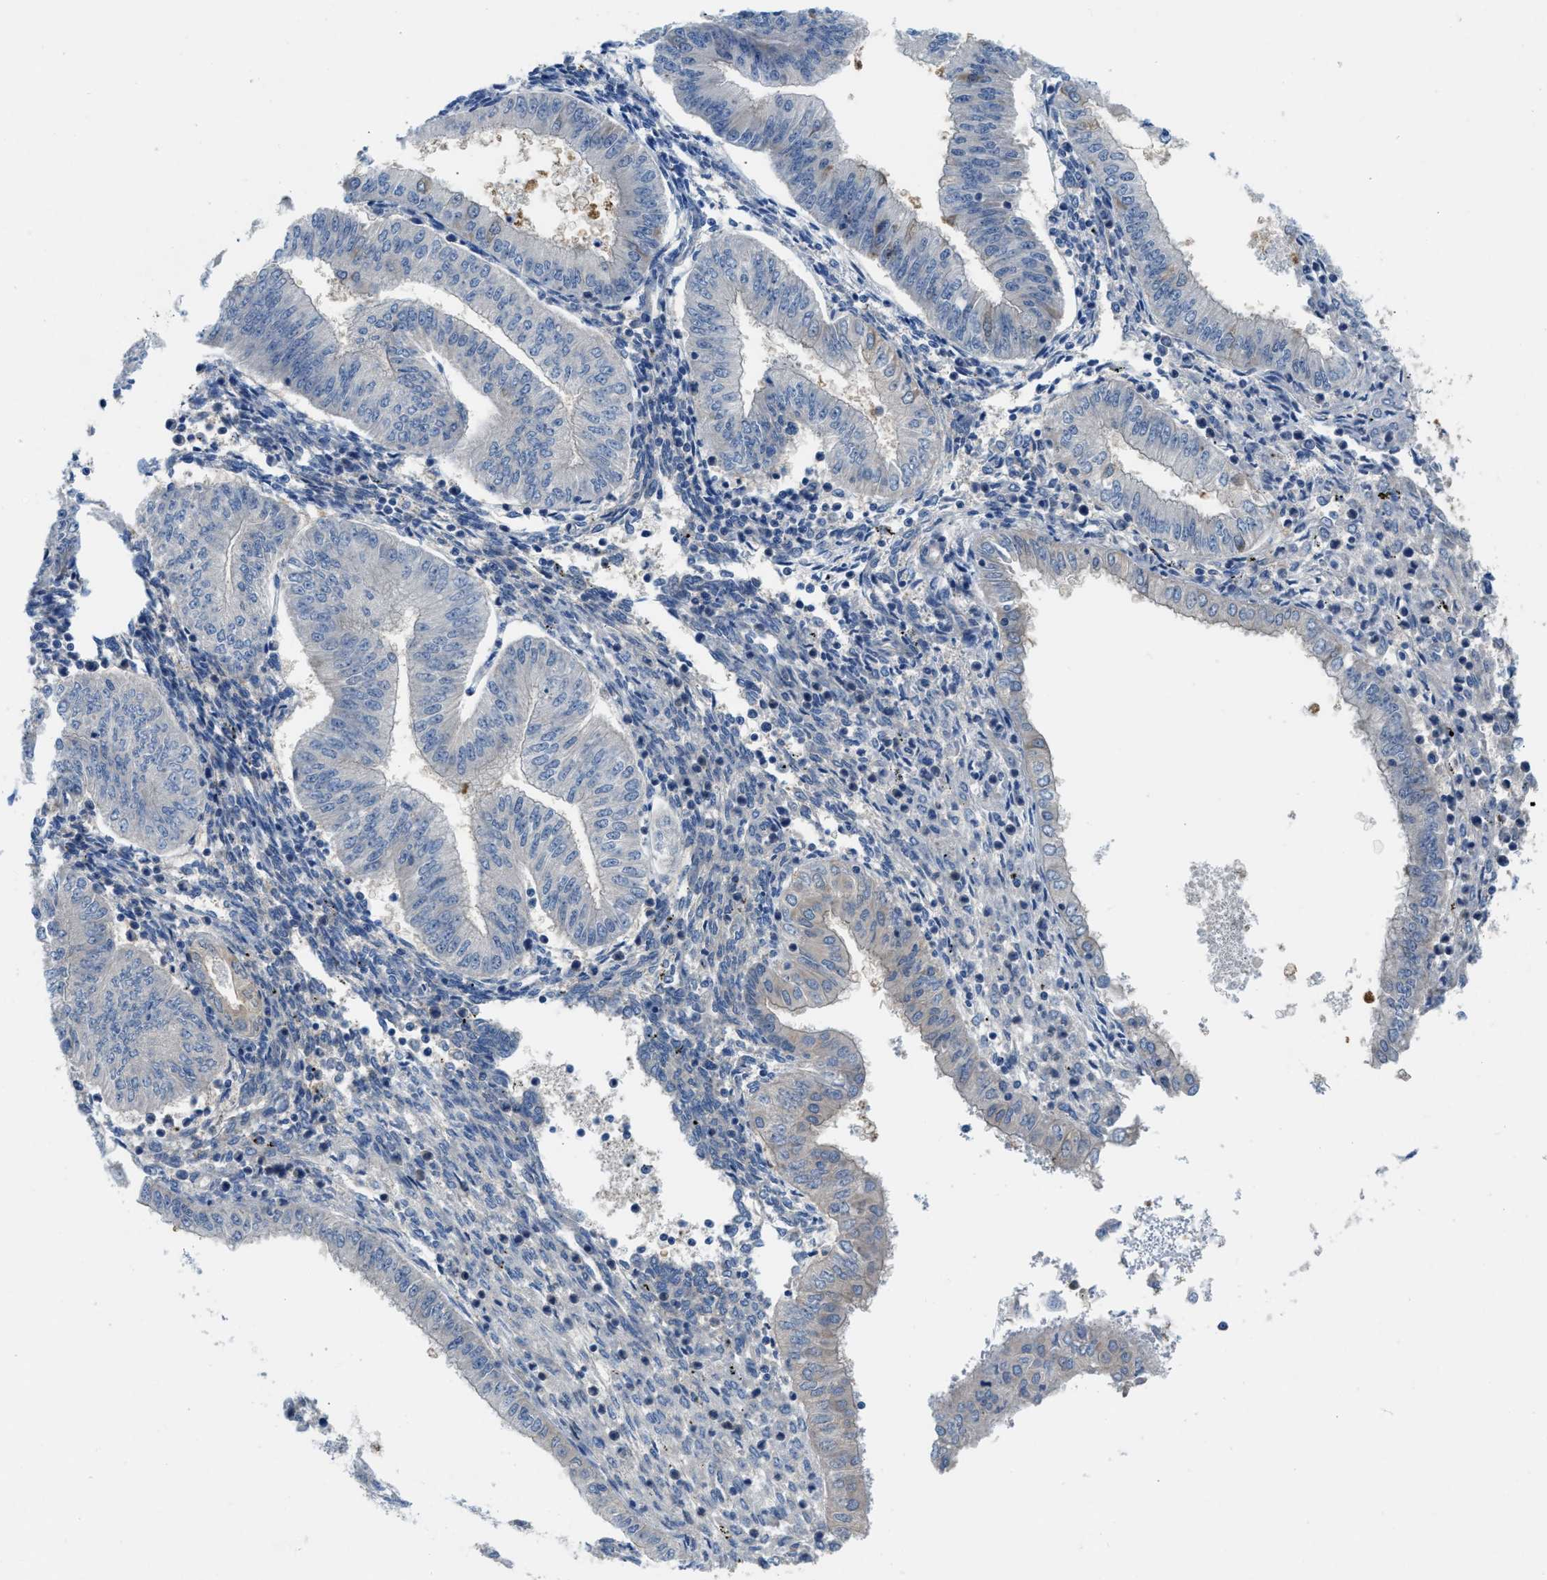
{"staining": {"intensity": "negative", "quantity": "none", "location": "none"}, "tissue": "endometrial cancer", "cell_type": "Tumor cells", "image_type": "cancer", "snomed": [{"axis": "morphology", "description": "Normal tissue, NOS"}, {"axis": "morphology", "description": "Adenocarcinoma, NOS"}, {"axis": "topography", "description": "Endometrium"}], "caption": "Endometrial adenocarcinoma stained for a protein using immunohistochemistry reveals no staining tumor cells.", "gene": "PFKP", "patient": {"sex": "female", "age": 53}}